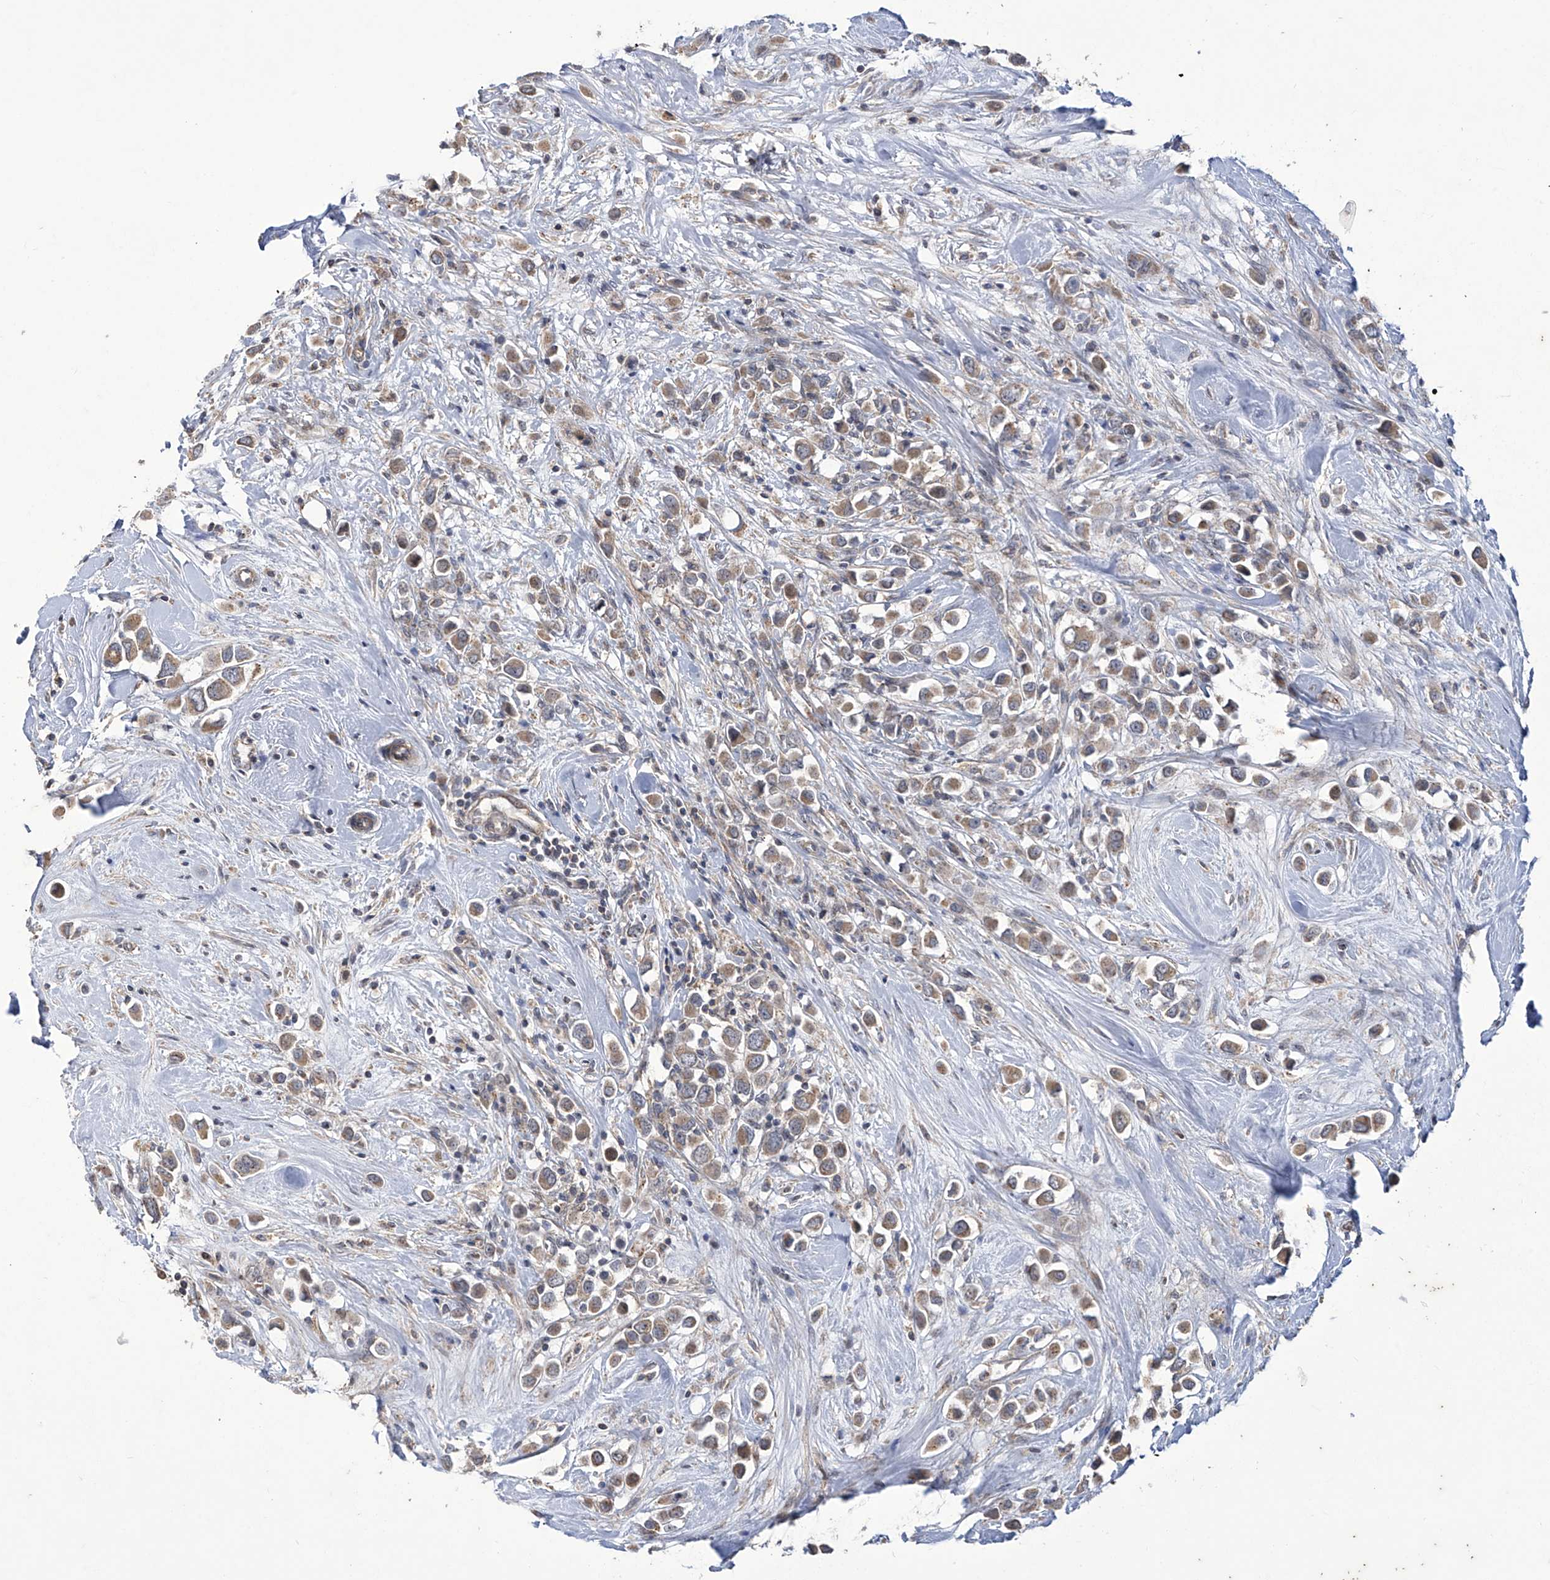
{"staining": {"intensity": "moderate", "quantity": ">75%", "location": "cytoplasmic/membranous"}, "tissue": "breast cancer", "cell_type": "Tumor cells", "image_type": "cancer", "snomed": [{"axis": "morphology", "description": "Duct carcinoma"}, {"axis": "topography", "description": "Breast"}], "caption": "Brown immunohistochemical staining in human breast cancer (invasive ductal carcinoma) shows moderate cytoplasmic/membranous staining in about >75% of tumor cells.", "gene": "TRIM60", "patient": {"sex": "female", "age": 61}}